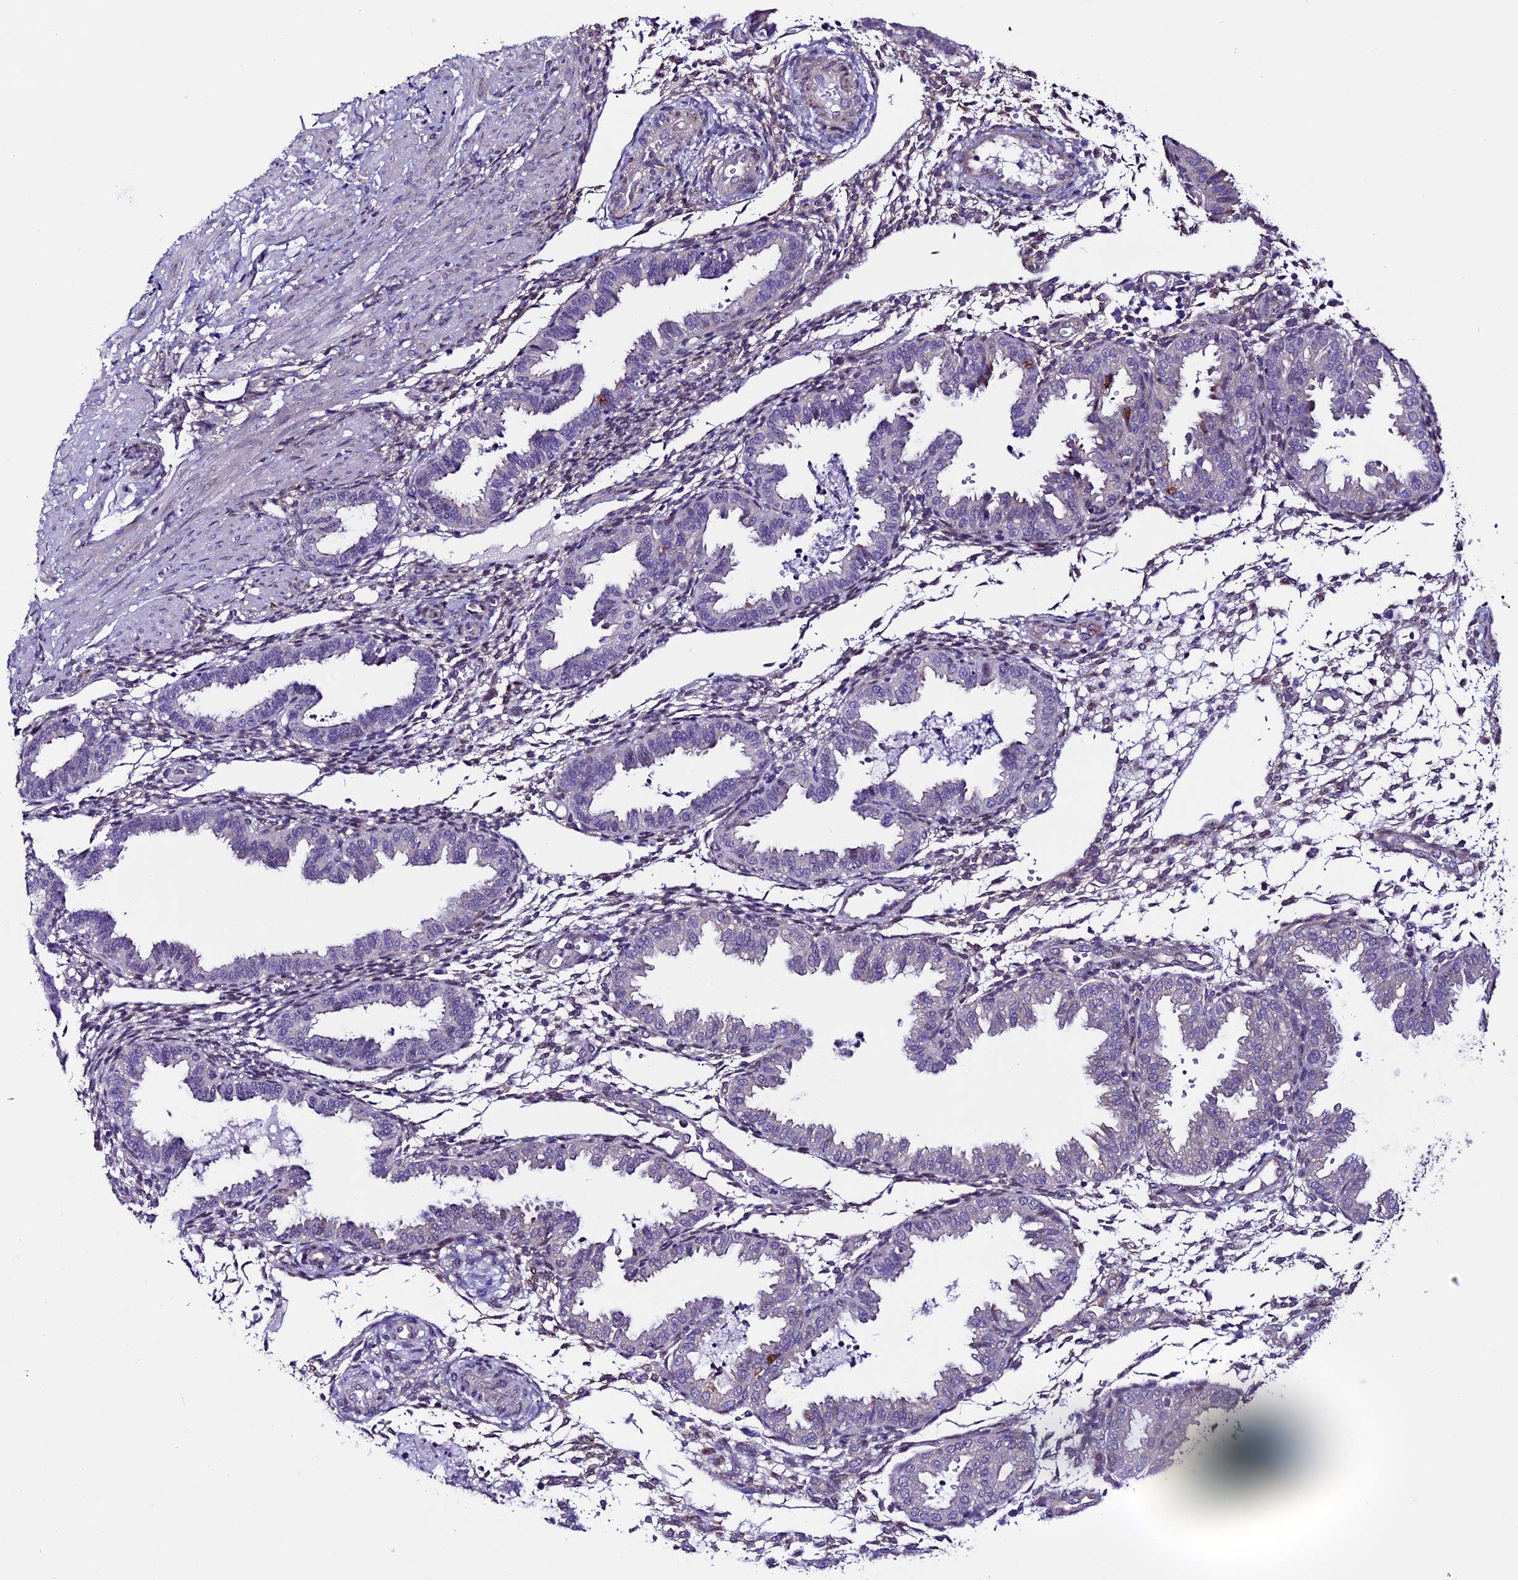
{"staining": {"intensity": "moderate", "quantity": "<25%", "location": "cytoplasmic/membranous,nuclear"}, "tissue": "endometrium", "cell_type": "Cells in endometrial stroma", "image_type": "normal", "snomed": [{"axis": "morphology", "description": "Normal tissue, NOS"}, {"axis": "topography", "description": "Endometrium"}], "caption": "An IHC image of benign tissue is shown. Protein staining in brown labels moderate cytoplasmic/membranous,nuclear positivity in endometrium within cells in endometrial stroma. The staining is performed using DAB (3,3'-diaminobenzidine) brown chromogen to label protein expression. The nuclei are counter-stained blue using hematoxylin.", "gene": "TMEM171", "patient": {"sex": "female", "age": 33}}